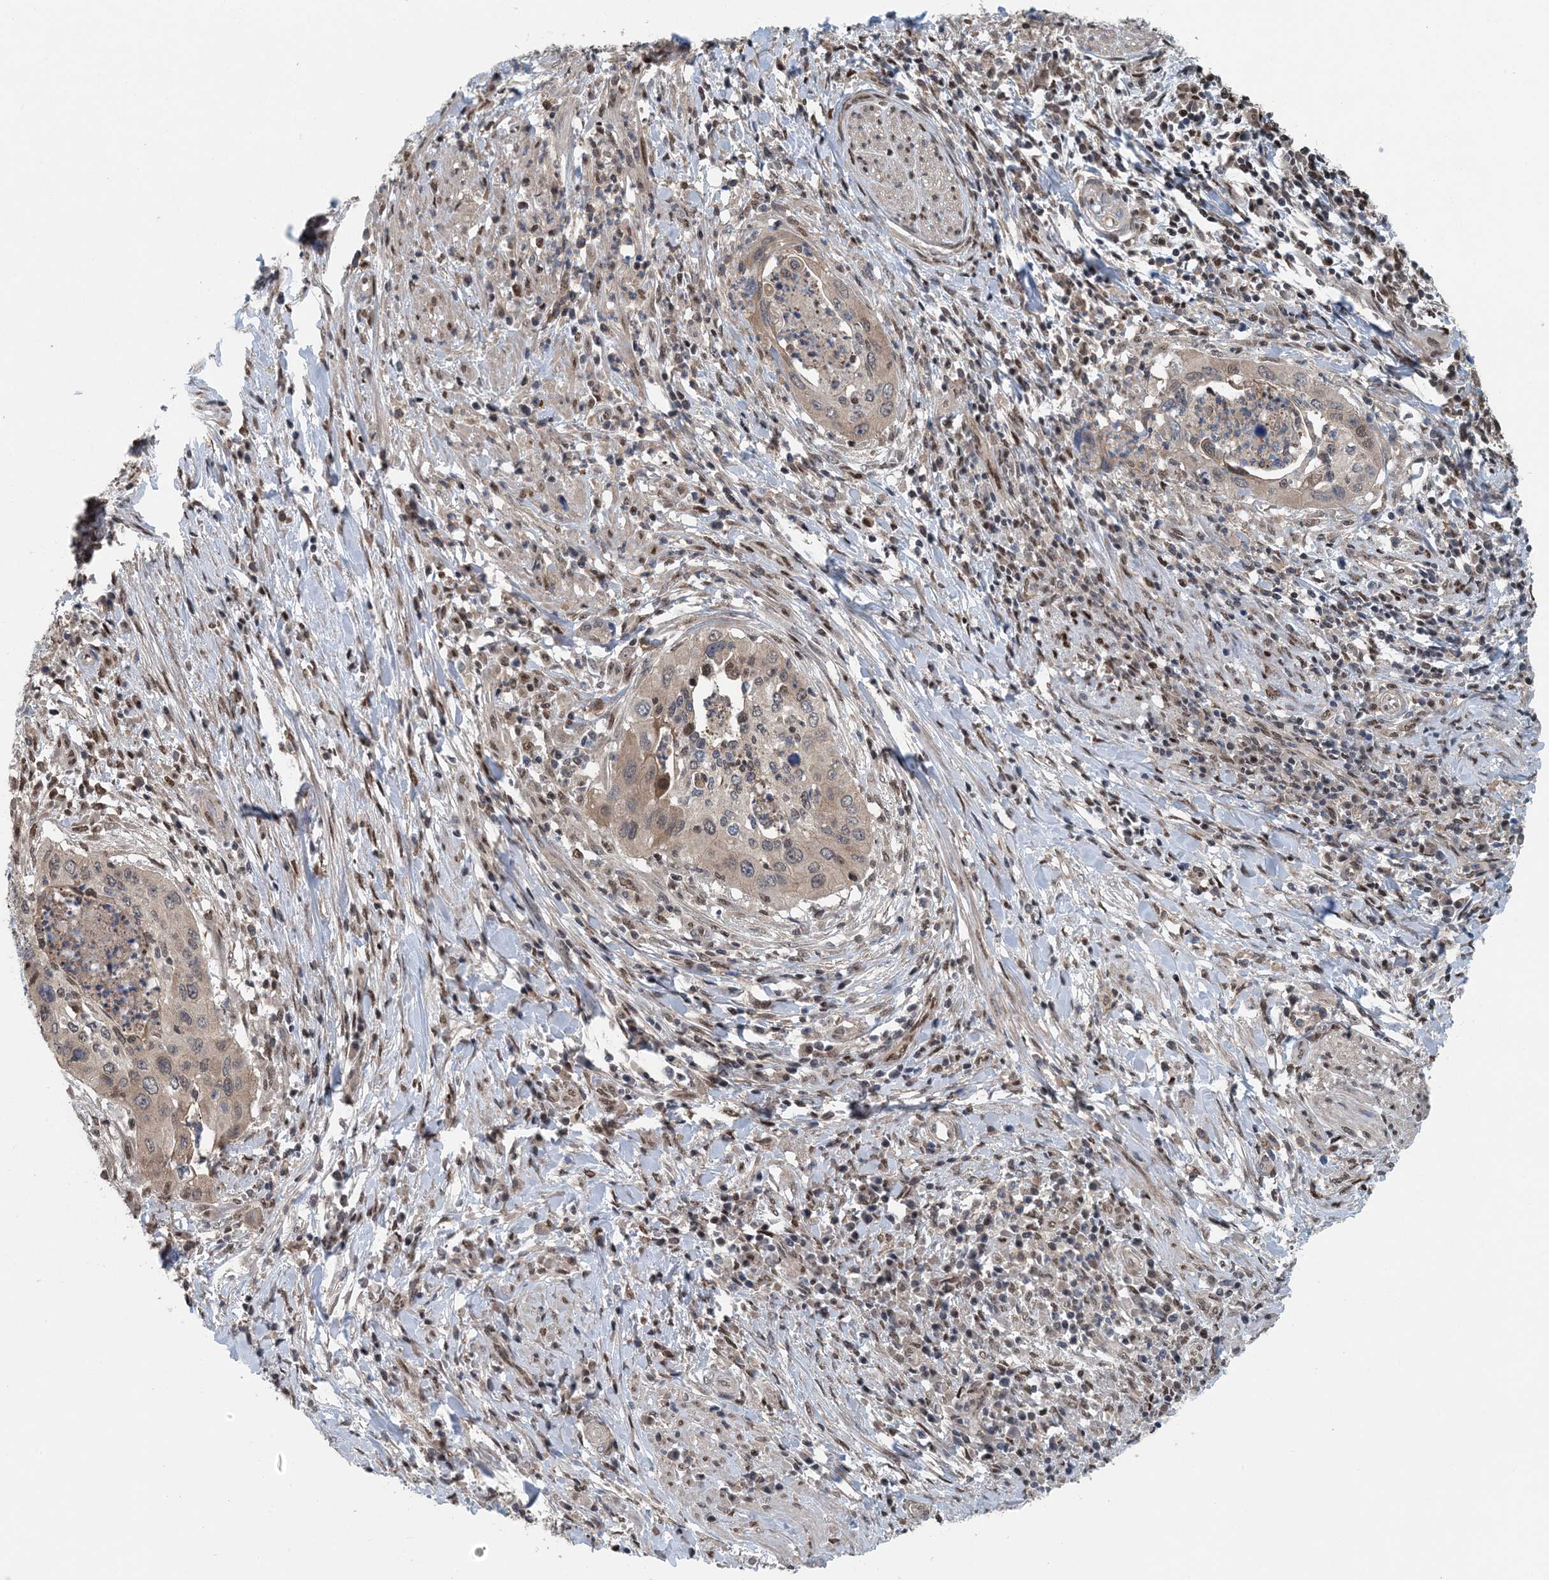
{"staining": {"intensity": "weak", "quantity": "<25%", "location": "cytoplasmic/membranous,nuclear"}, "tissue": "cervical cancer", "cell_type": "Tumor cells", "image_type": "cancer", "snomed": [{"axis": "morphology", "description": "Squamous cell carcinoma, NOS"}, {"axis": "topography", "description": "Cervix"}], "caption": "A high-resolution histopathology image shows immunohistochemistry (IHC) staining of cervical squamous cell carcinoma, which shows no significant expression in tumor cells.", "gene": "HIKESHI", "patient": {"sex": "female", "age": 38}}